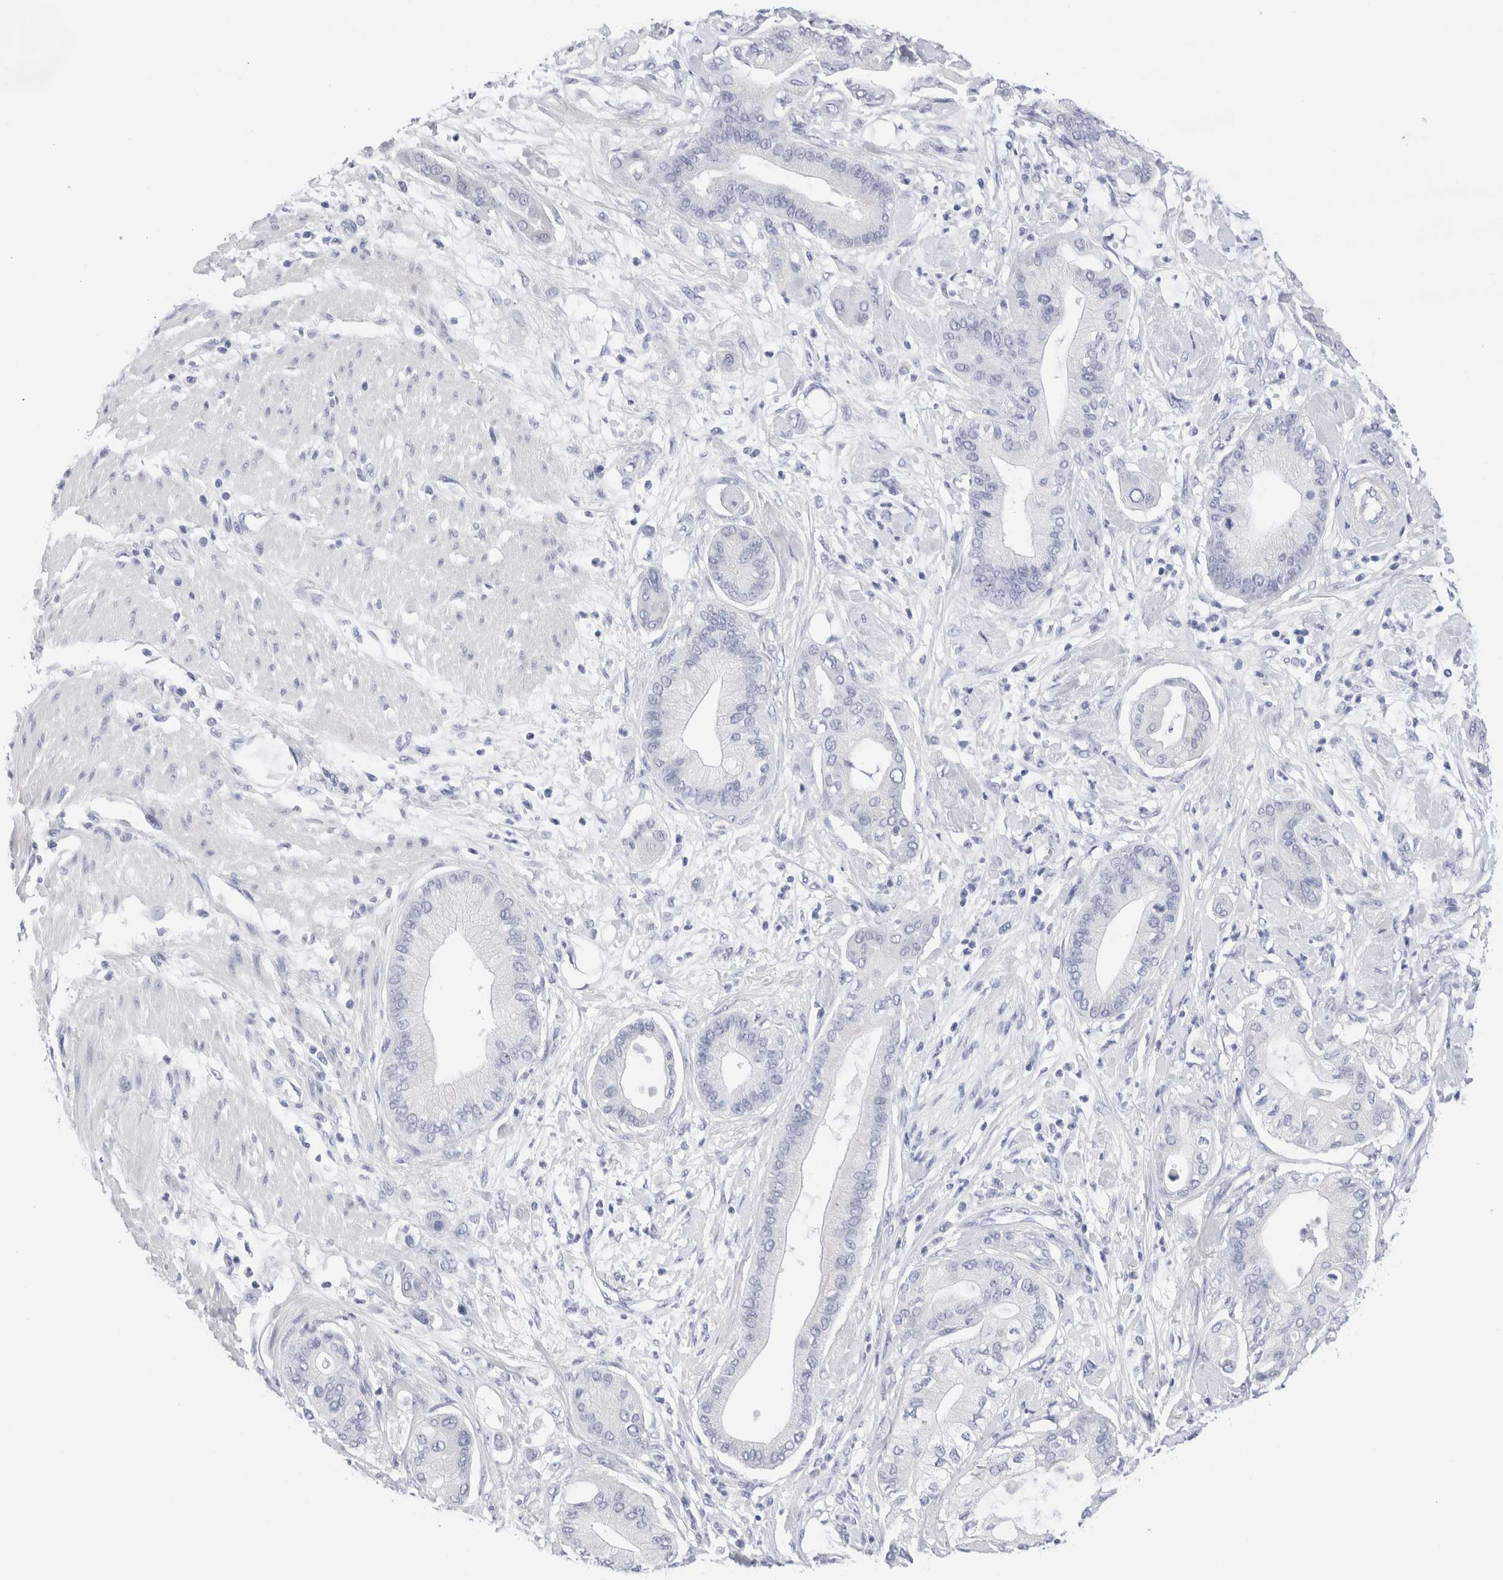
{"staining": {"intensity": "negative", "quantity": "none", "location": "none"}, "tissue": "pancreatic cancer", "cell_type": "Tumor cells", "image_type": "cancer", "snomed": [{"axis": "morphology", "description": "Adenocarcinoma, NOS"}, {"axis": "morphology", "description": "Adenocarcinoma, metastatic, NOS"}, {"axis": "topography", "description": "Lymph node"}, {"axis": "topography", "description": "Pancreas"}, {"axis": "topography", "description": "Duodenum"}], "caption": "DAB immunohistochemical staining of pancreatic cancer (metastatic adenocarcinoma) exhibits no significant staining in tumor cells. (DAB (3,3'-diaminobenzidine) immunohistochemistry (IHC) visualized using brightfield microscopy, high magnification).", "gene": "ECHDC2", "patient": {"sex": "female", "age": 64}}